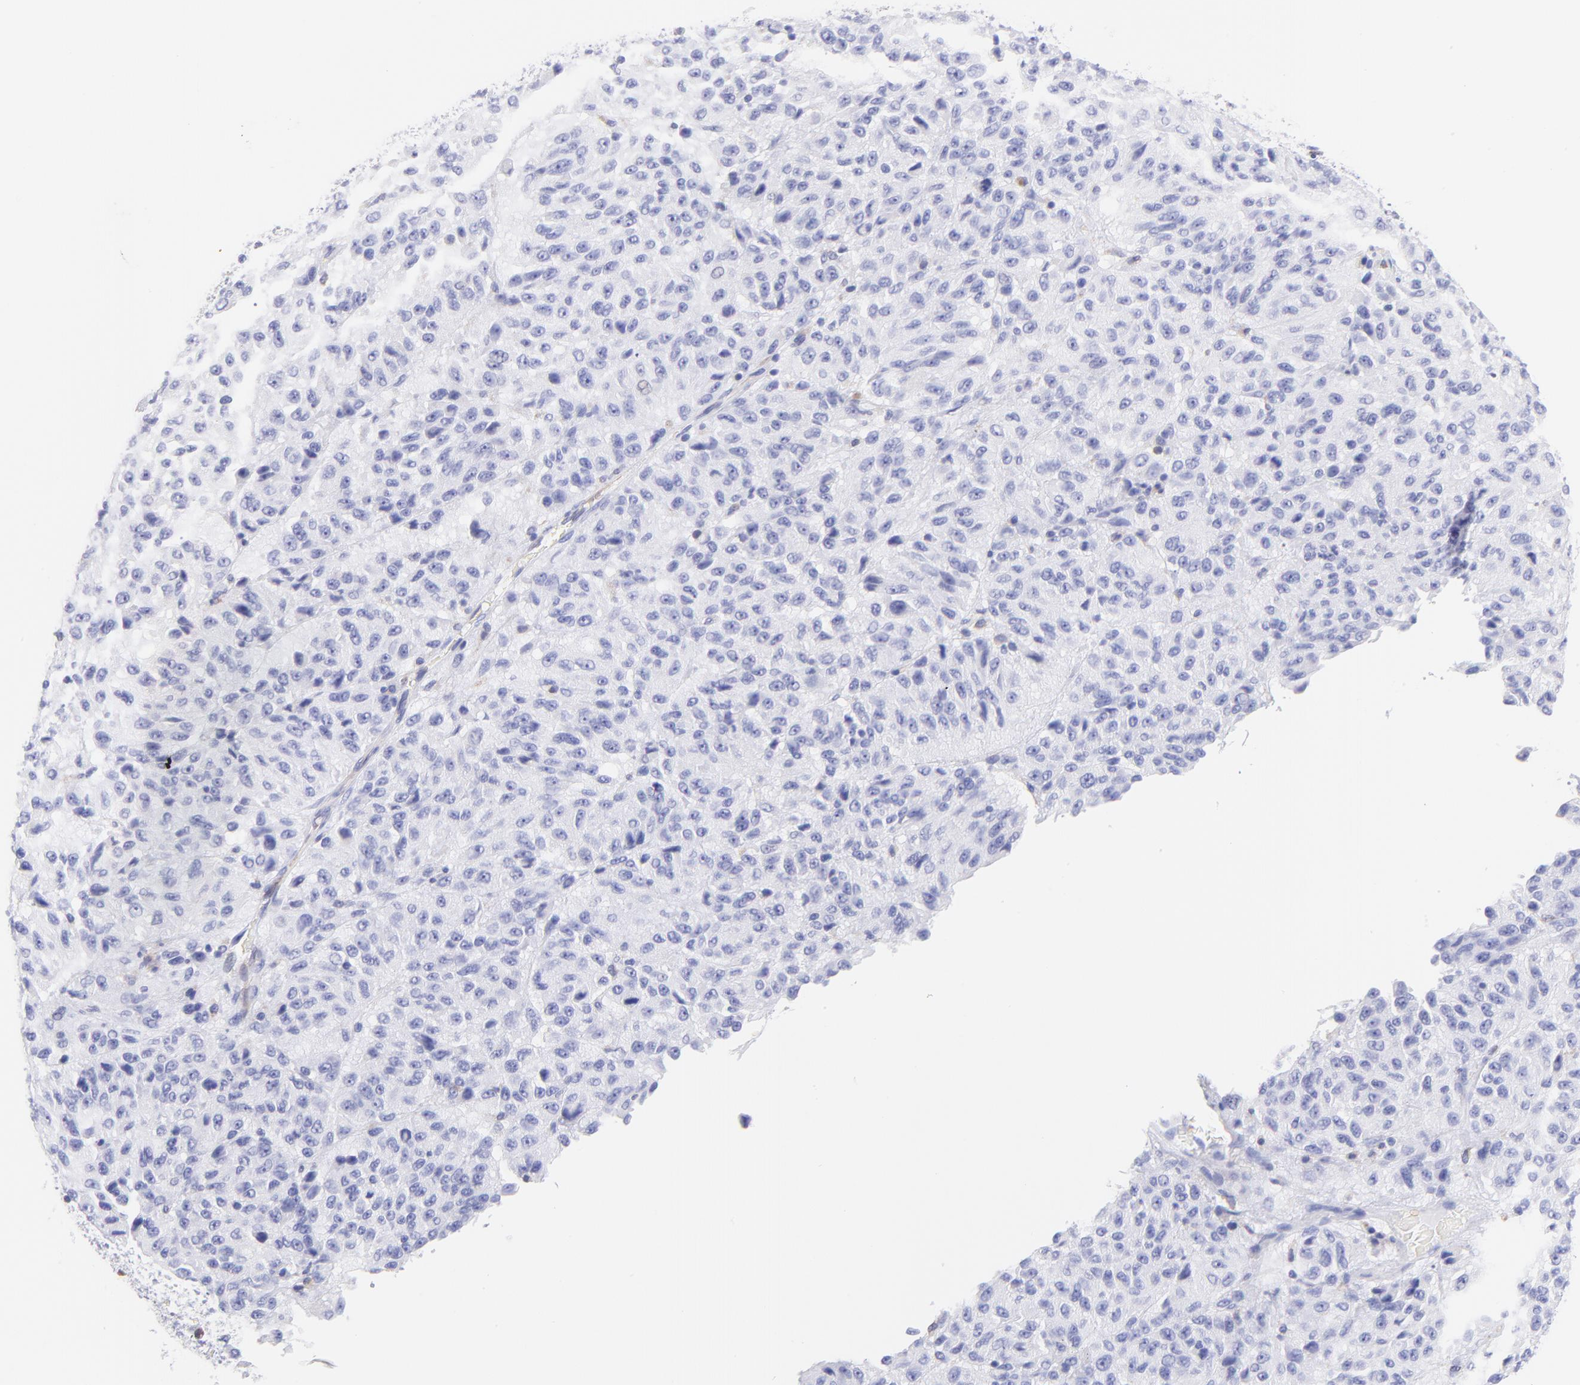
{"staining": {"intensity": "negative", "quantity": "none", "location": "none"}, "tissue": "melanoma", "cell_type": "Tumor cells", "image_type": "cancer", "snomed": [{"axis": "morphology", "description": "Malignant melanoma, Metastatic site"}, {"axis": "topography", "description": "Lung"}], "caption": "Melanoma was stained to show a protein in brown. There is no significant positivity in tumor cells.", "gene": "IRAG2", "patient": {"sex": "male", "age": 64}}